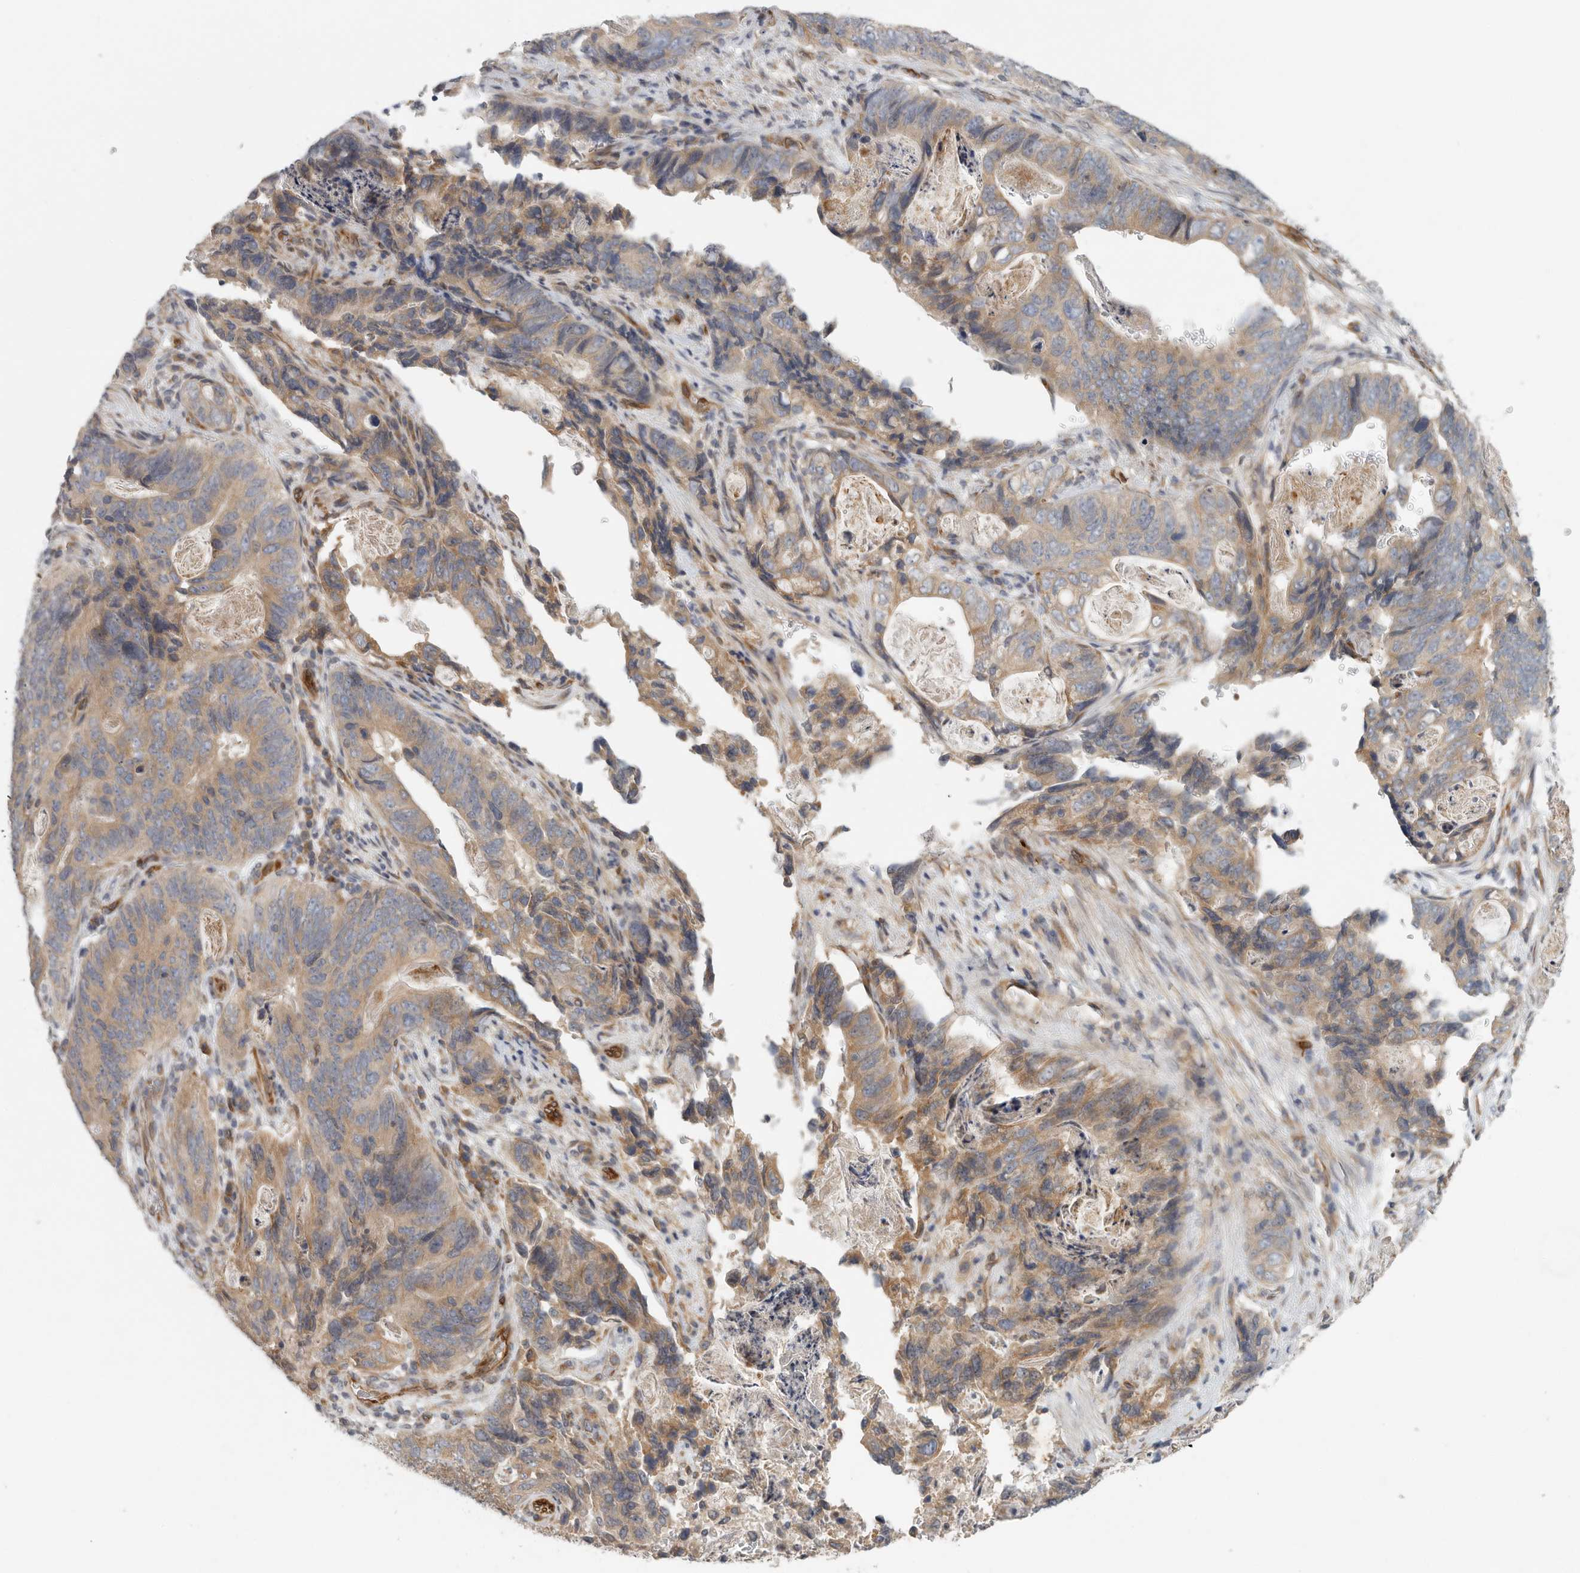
{"staining": {"intensity": "weak", "quantity": ">75%", "location": "cytoplasmic/membranous"}, "tissue": "stomach cancer", "cell_type": "Tumor cells", "image_type": "cancer", "snomed": [{"axis": "morphology", "description": "Normal tissue, NOS"}, {"axis": "morphology", "description": "Adenocarcinoma, NOS"}, {"axis": "topography", "description": "Stomach"}], "caption": "Adenocarcinoma (stomach) stained for a protein reveals weak cytoplasmic/membranous positivity in tumor cells. (DAB IHC with brightfield microscopy, high magnification).", "gene": "BCAP29", "patient": {"sex": "female", "age": 89}}